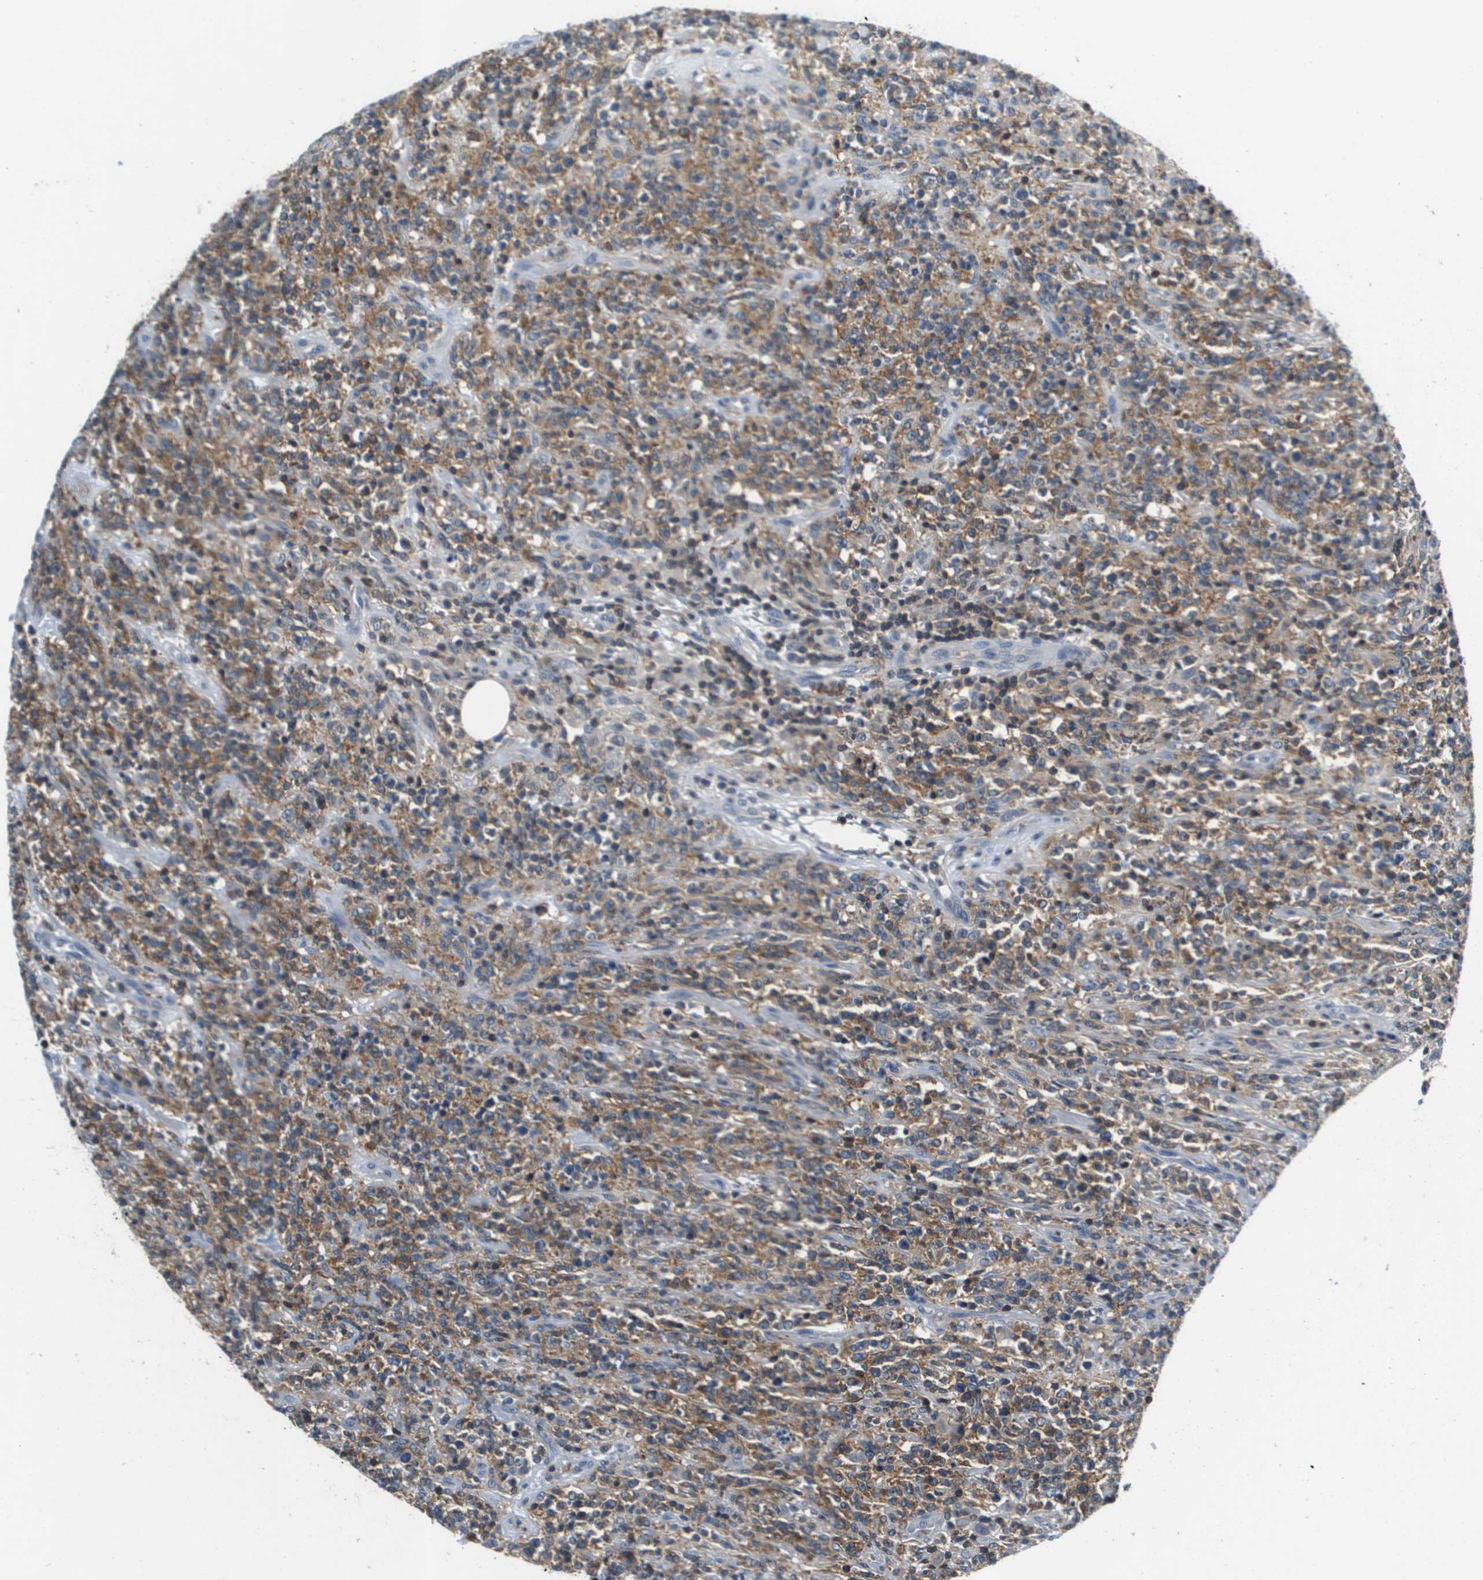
{"staining": {"intensity": "moderate", "quantity": ">75%", "location": "cytoplasmic/membranous"}, "tissue": "lymphoma", "cell_type": "Tumor cells", "image_type": "cancer", "snomed": [{"axis": "morphology", "description": "Malignant lymphoma, non-Hodgkin's type, High grade"}, {"axis": "topography", "description": "Soft tissue"}], "caption": "Lymphoma stained for a protein exhibits moderate cytoplasmic/membranous positivity in tumor cells. (brown staining indicates protein expression, while blue staining denotes nuclei).", "gene": "KCNQ5", "patient": {"sex": "male", "age": 18}}